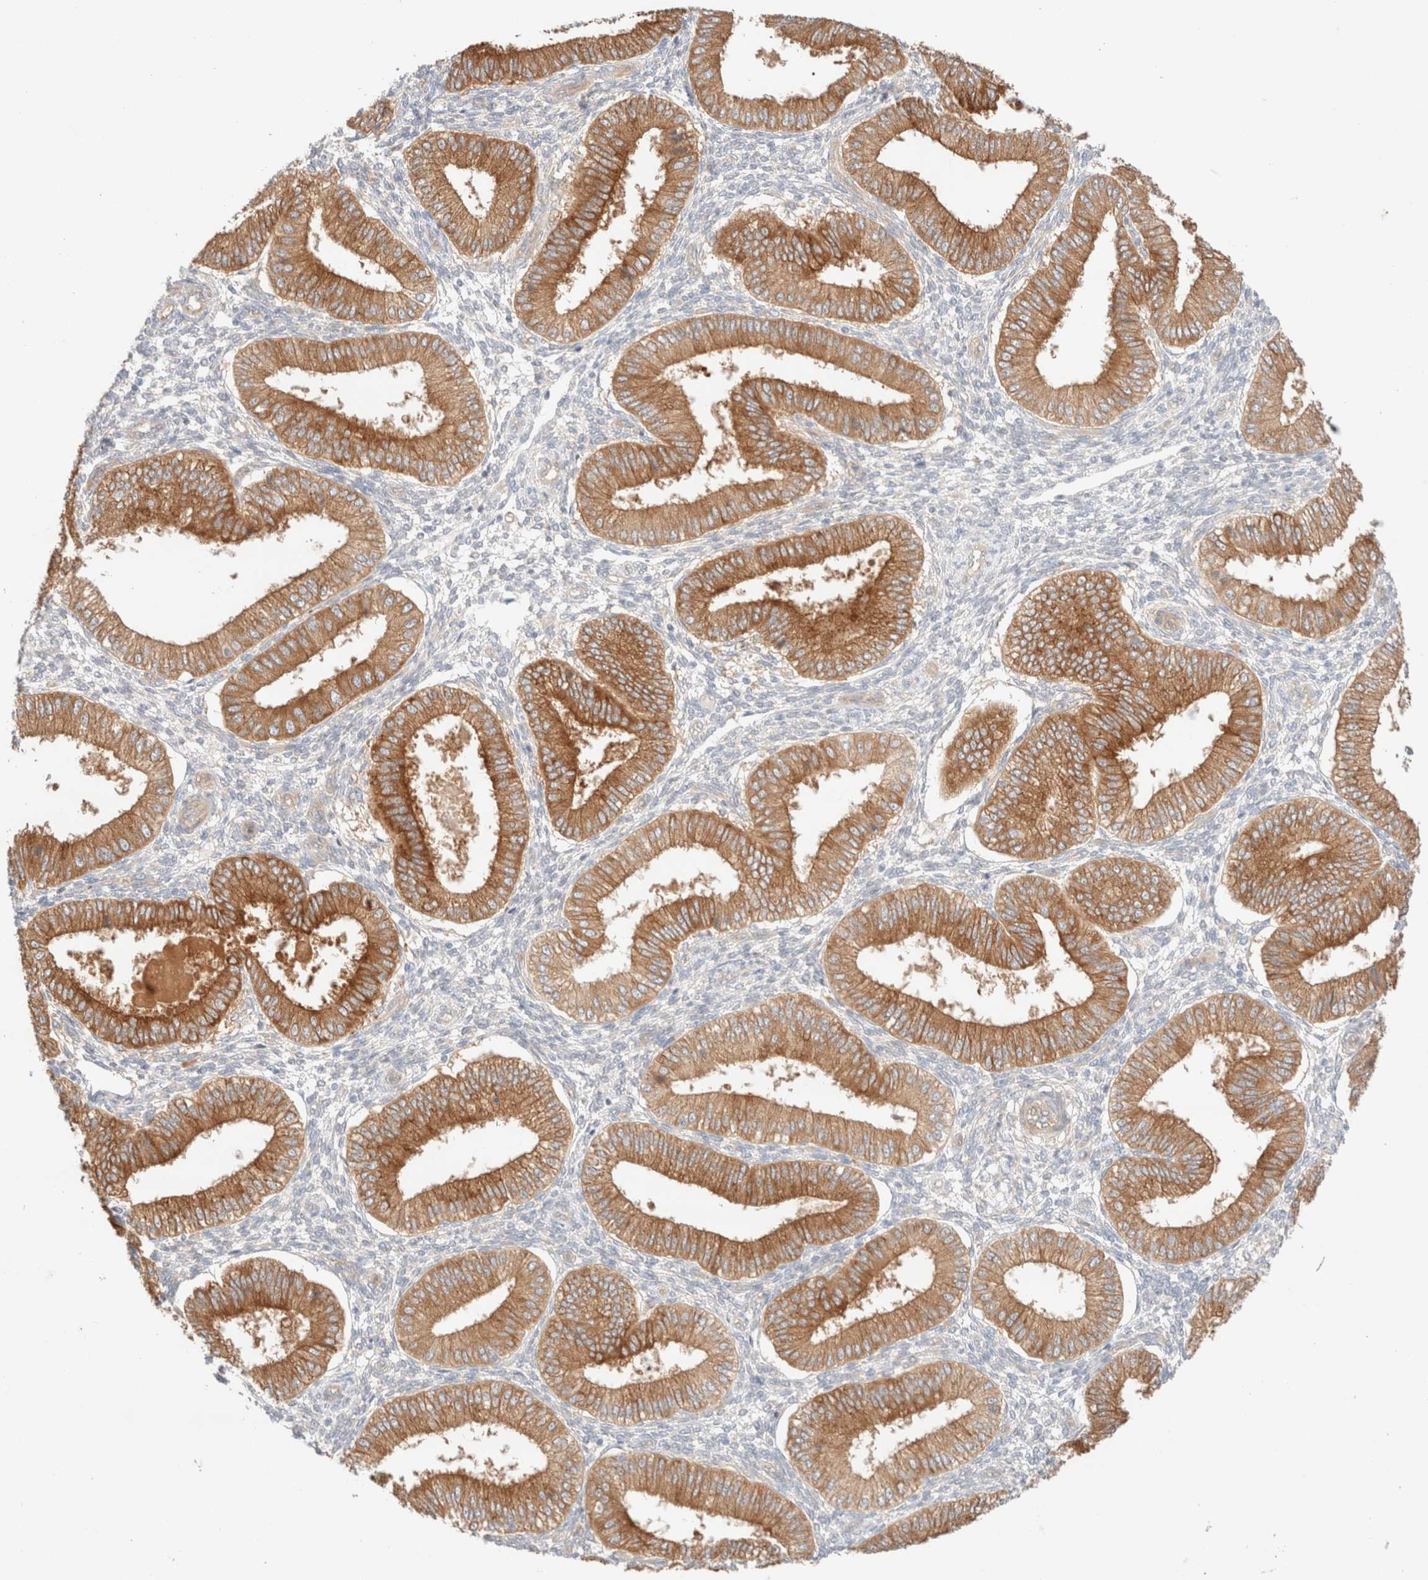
{"staining": {"intensity": "negative", "quantity": "none", "location": "none"}, "tissue": "endometrium", "cell_type": "Cells in endometrial stroma", "image_type": "normal", "snomed": [{"axis": "morphology", "description": "Normal tissue, NOS"}, {"axis": "topography", "description": "Endometrium"}], "caption": "The histopathology image shows no significant expression in cells in endometrial stroma of endometrium.", "gene": "NIBAN2", "patient": {"sex": "female", "age": 39}}